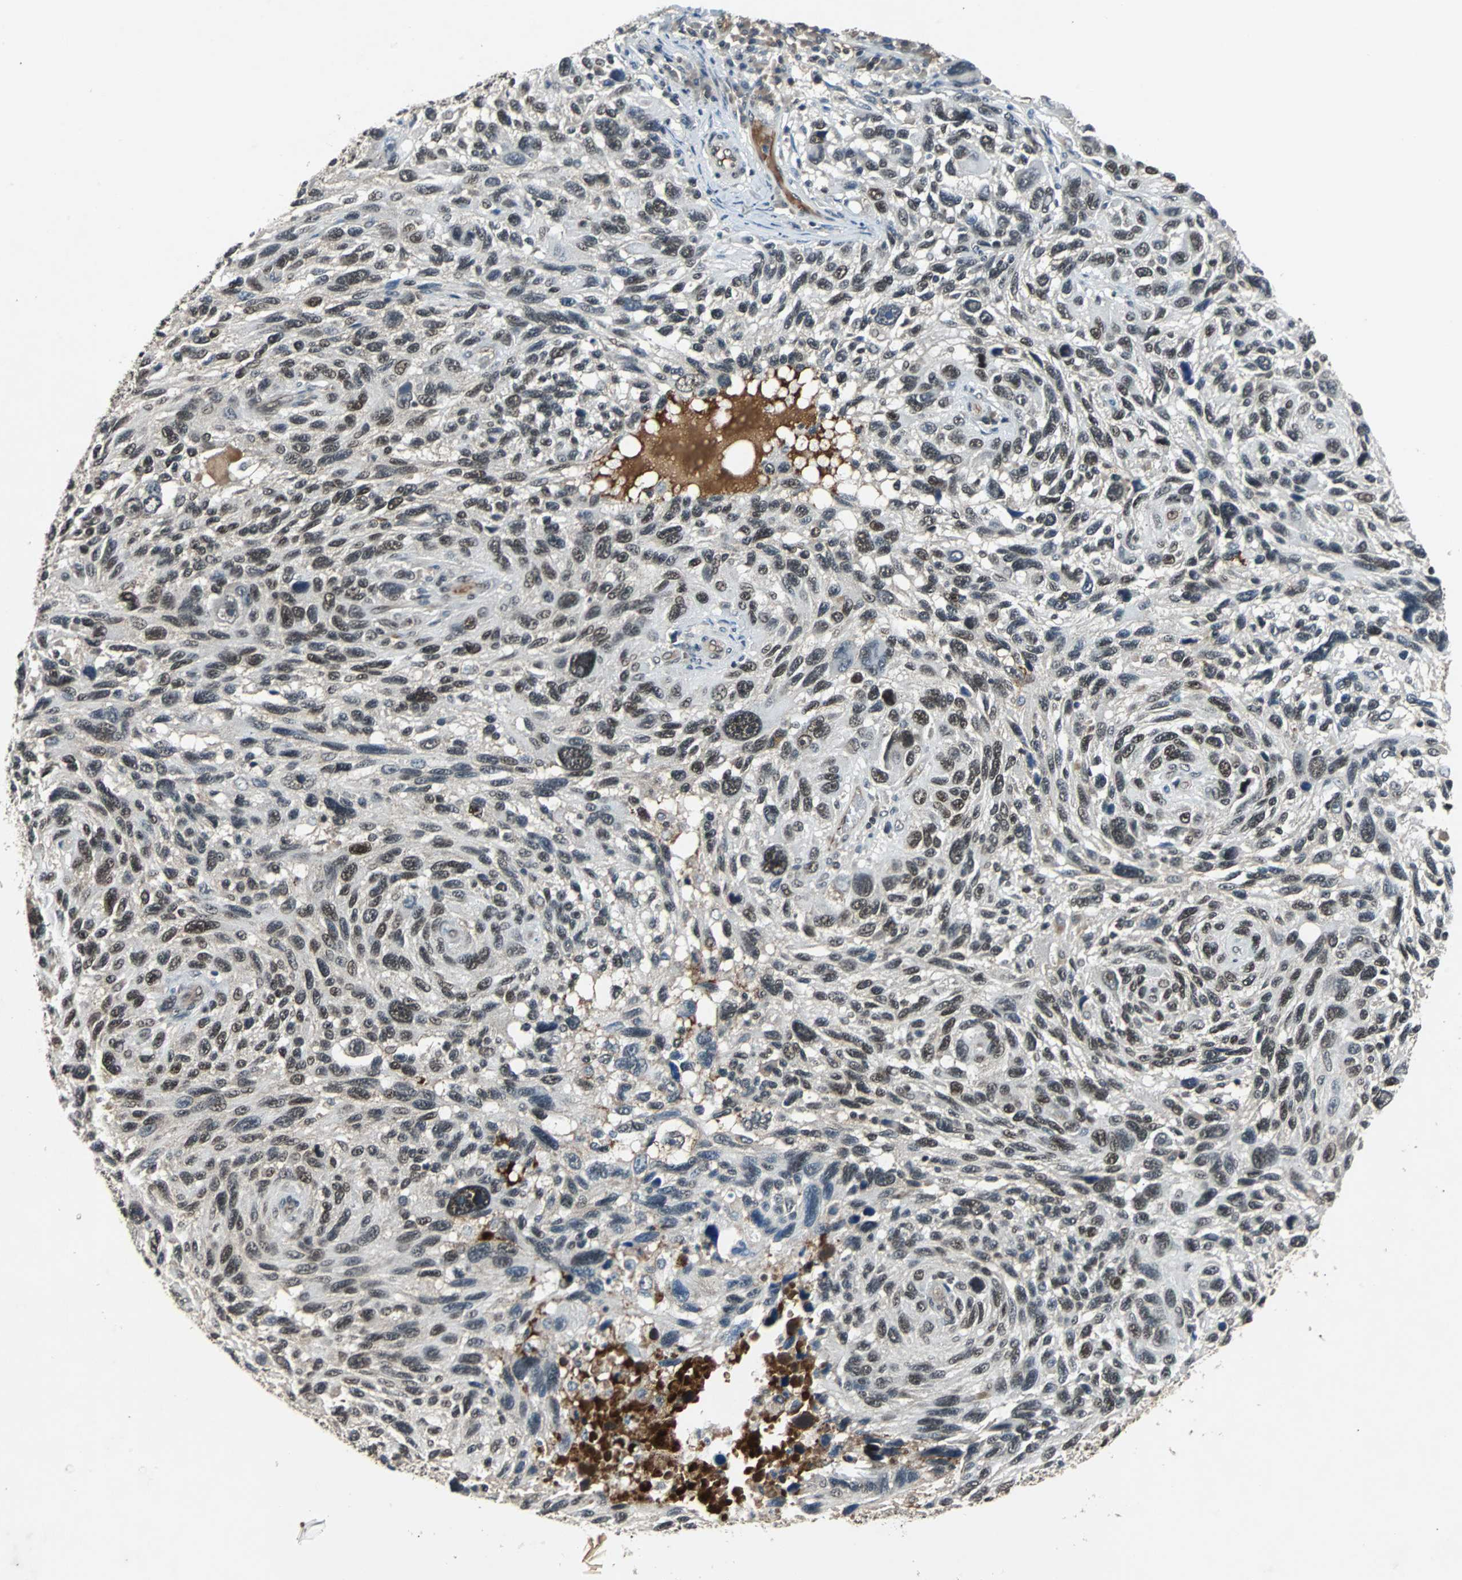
{"staining": {"intensity": "weak", "quantity": "25%-75%", "location": "nuclear"}, "tissue": "melanoma", "cell_type": "Tumor cells", "image_type": "cancer", "snomed": [{"axis": "morphology", "description": "Malignant melanoma, NOS"}, {"axis": "topography", "description": "Skin"}], "caption": "Melanoma stained for a protein (brown) shows weak nuclear positive positivity in approximately 25%-75% of tumor cells.", "gene": "PHC1", "patient": {"sex": "male", "age": 53}}